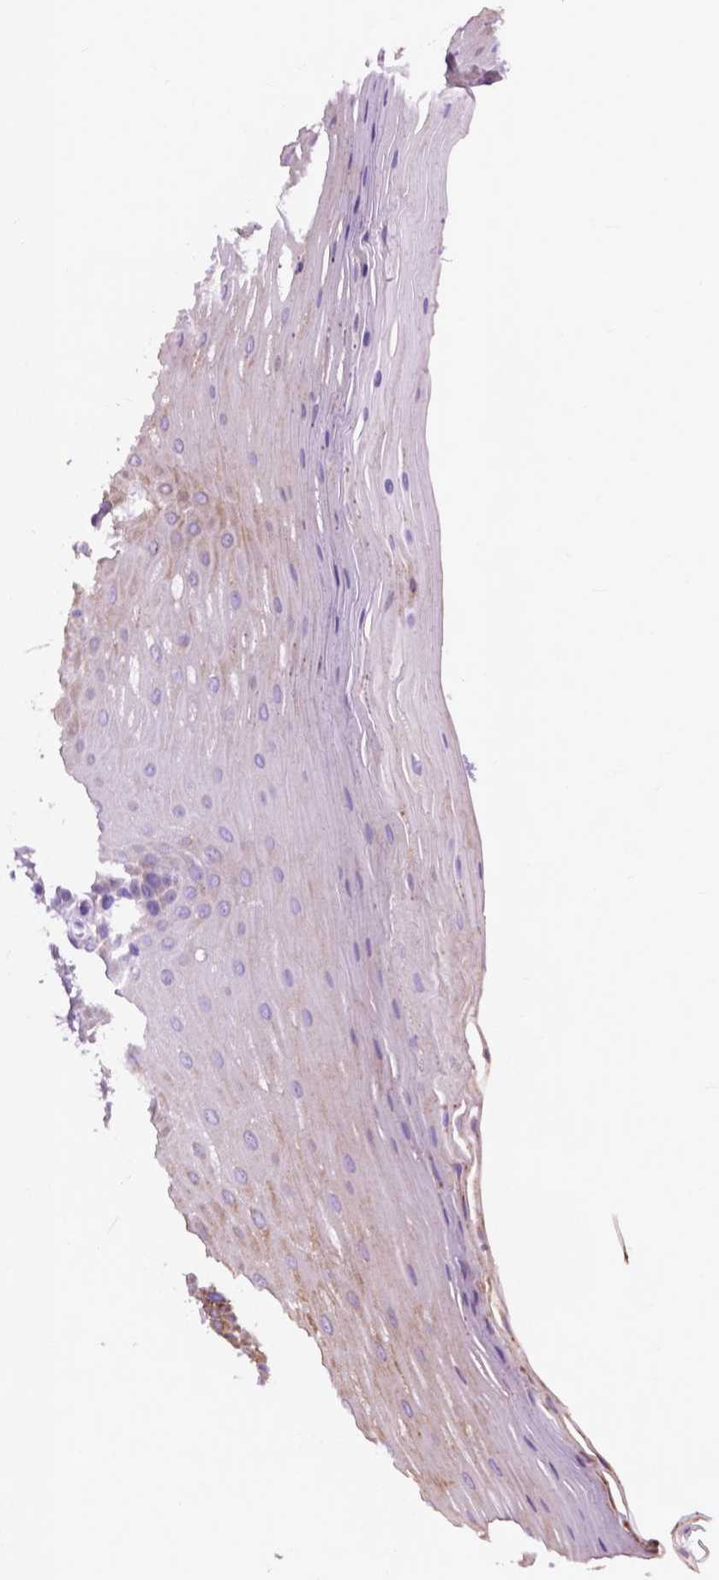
{"staining": {"intensity": "weak", "quantity": "<25%", "location": "cytoplasmic/membranous"}, "tissue": "oral mucosa", "cell_type": "Squamous epithelial cells", "image_type": "normal", "snomed": [{"axis": "morphology", "description": "Normal tissue, NOS"}, {"axis": "morphology", "description": "Squamous cell carcinoma, NOS"}, {"axis": "topography", "description": "Oral tissue"}, {"axis": "topography", "description": "Tounge, NOS"}, {"axis": "topography", "description": "Head-Neck"}], "caption": "An IHC photomicrograph of normal oral mucosa is shown. There is no staining in squamous epithelial cells of oral mucosa. (Brightfield microscopy of DAB (3,3'-diaminobenzidine) immunohistochemistry (IHC) at high magnification).", "gene": "RPL37A", "patient": {"sex": "male", "age": 62}}